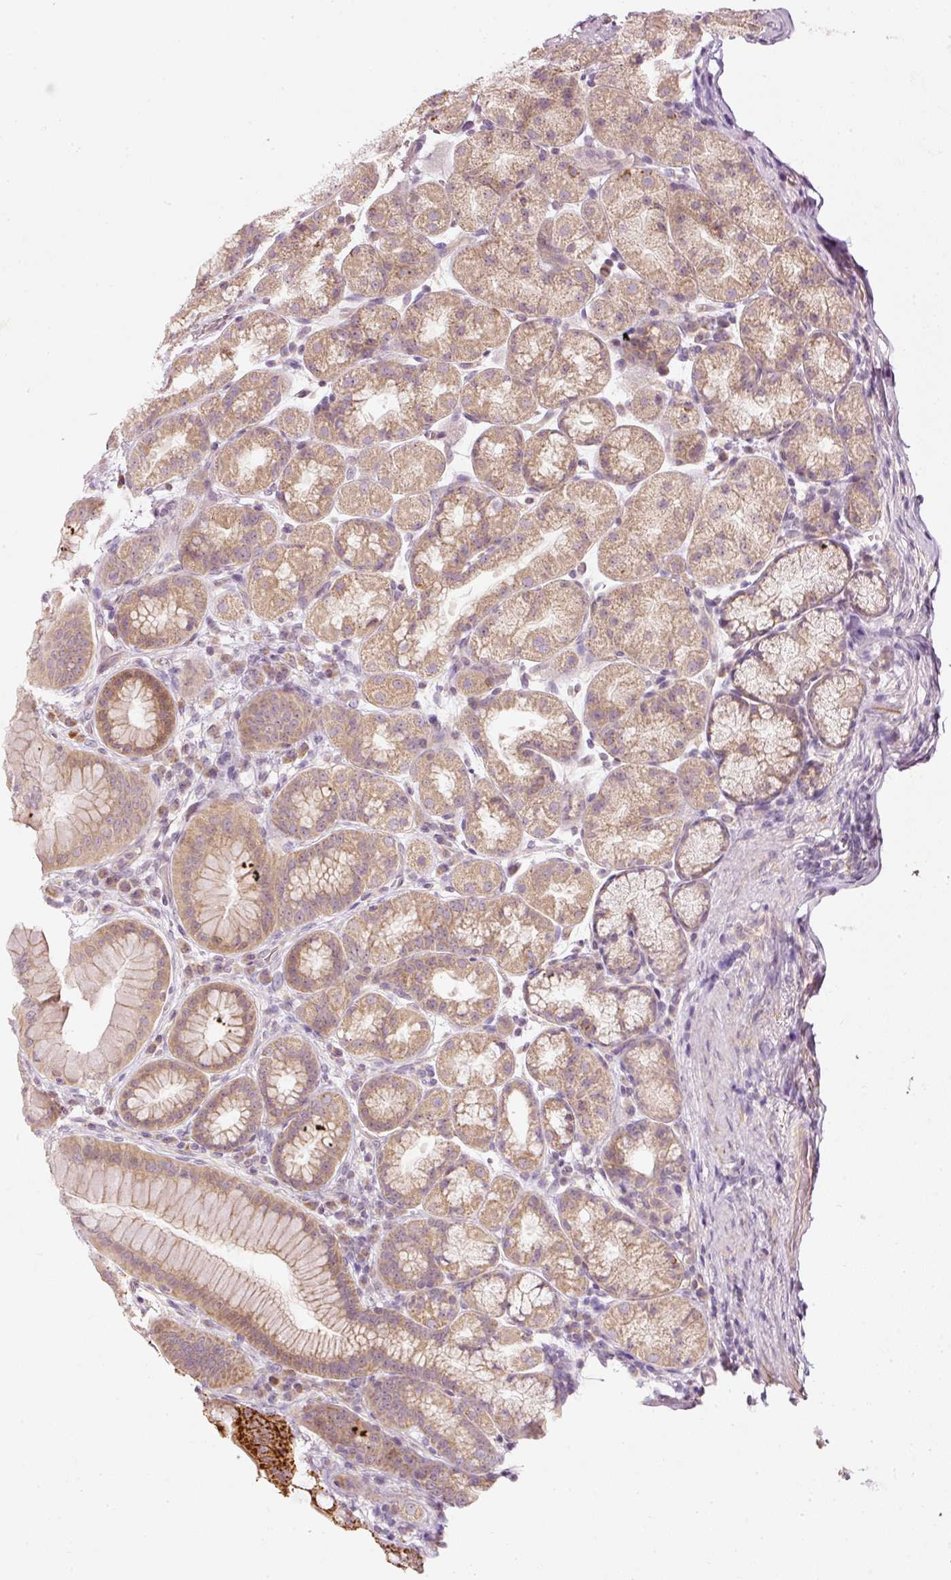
{"staining": {"intensity": "moderate", "quantity": "25%-75%", "location": "cytoplasmic/membranous"}, "tissue": "stomach", "cell_type": "Glandular cells", "image_type": "normal", "snomed": [{"axis": "morphology", "description": "Normal tissue, NOS"}, {"axis": "topography", "description": "Stomach, upper"}, {"axis": "topography", "description": "Stomach"}], "caption": "IHC of normal human stomach reveals medium levels of moderate cytoplasmic/membranous positivity in about 25%-75% of glandular cells.", "gene": "CDC20B", "patient": {"sex": "male", "age": 68}}